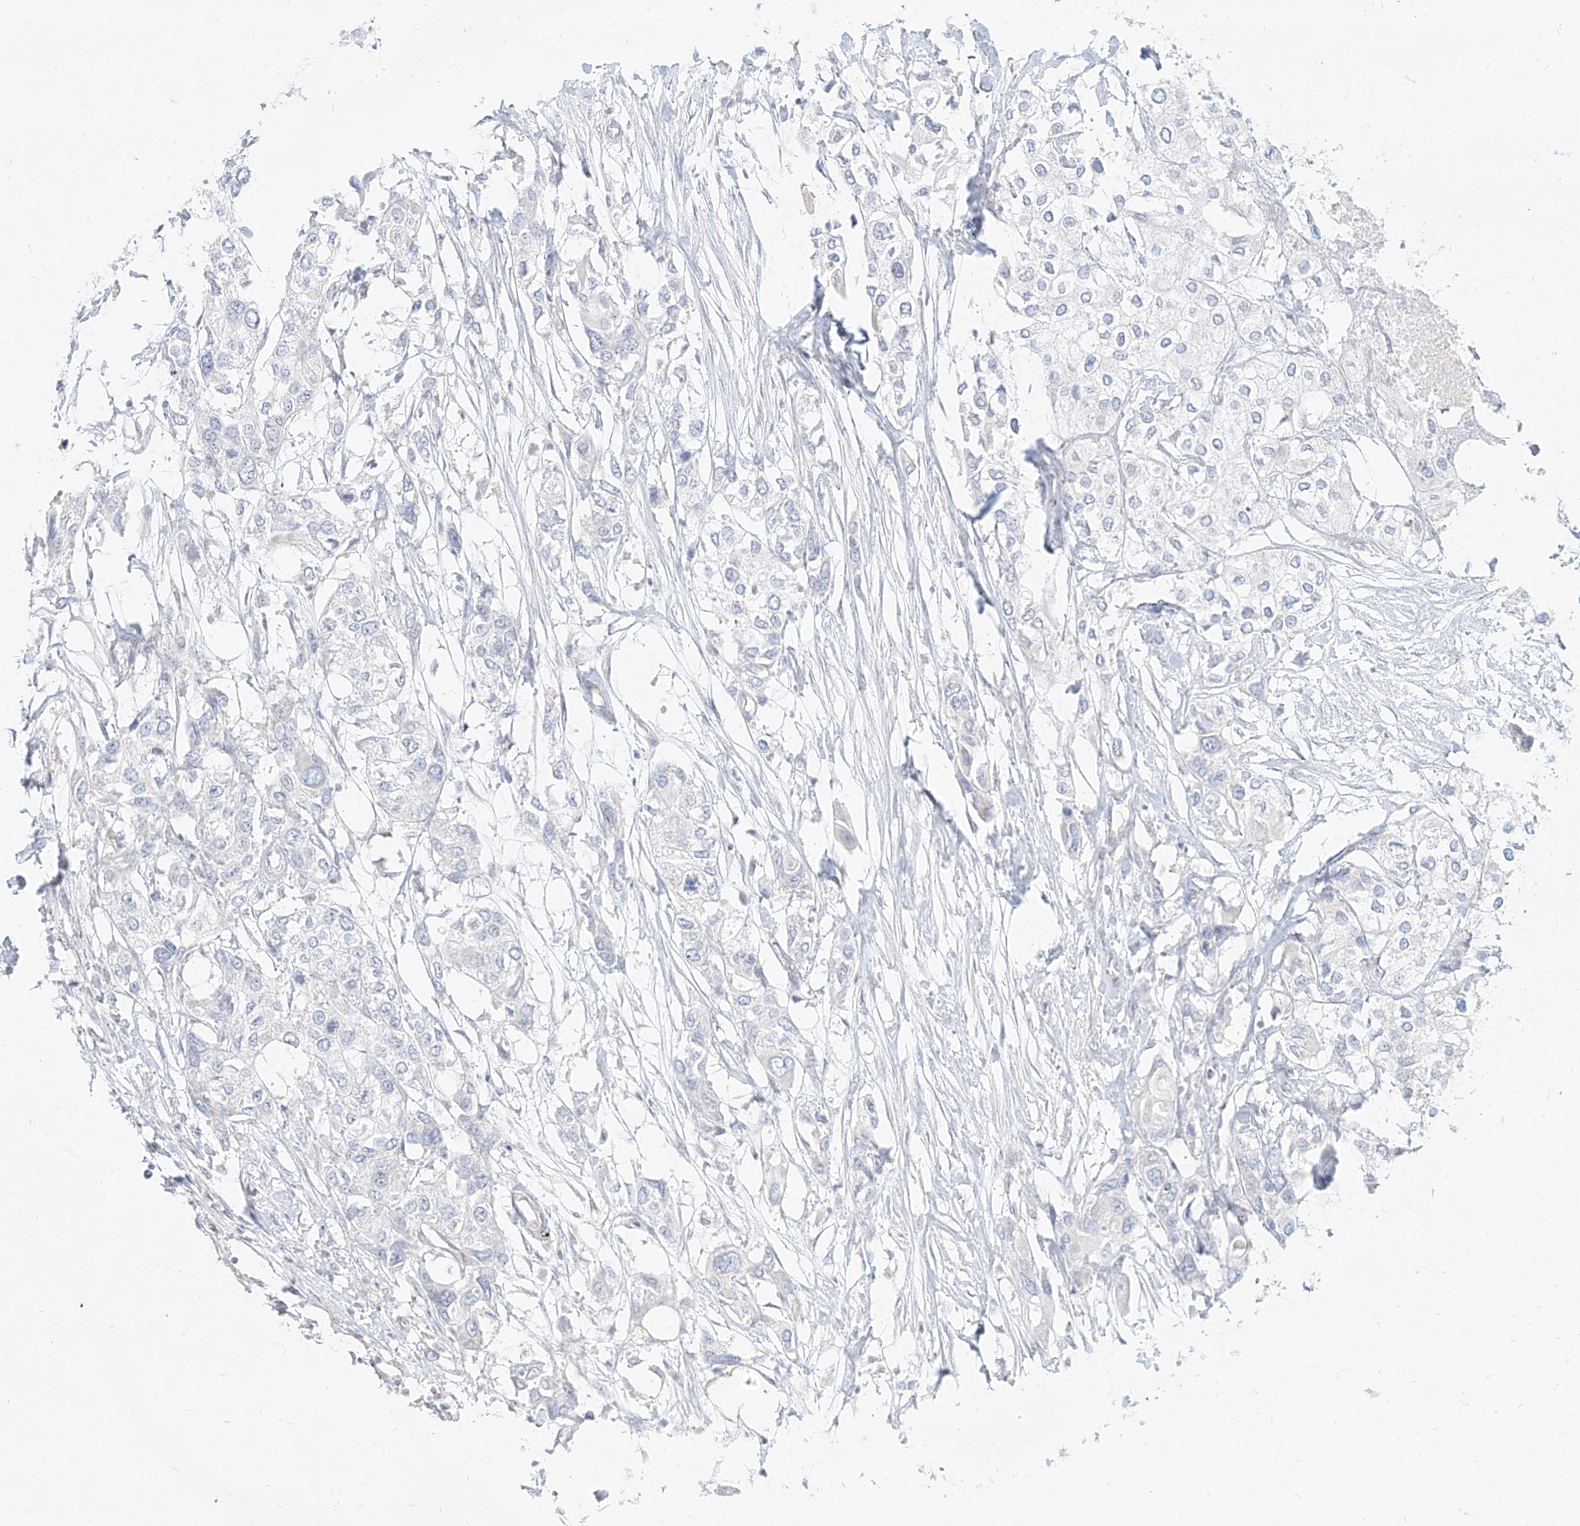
{"staining": {"intensity": "negative", "quantity": "none", "location": "none"}, "tissue": "urothelial cancer", "cell_type": "Tumor cells", "image_type": "cancer", "snomed": [{"axis": "morphology", "description": "Urothelial carcinoma, High grade"}, {"axis": "topography", "description": "Urinary bladder"}], "caption": "Immunohistochemistry (IHC) photomicrograph of neoplastic tissue: human urothelial carcinoma (high-grade) stained with DAB exhibits no significant protein positivity in tumor cells. (Immunohistochemistry, brightfield microscopy, high magnification).", "gene": "ITPKB", "patient": {"sex": "male", "age": 64}}